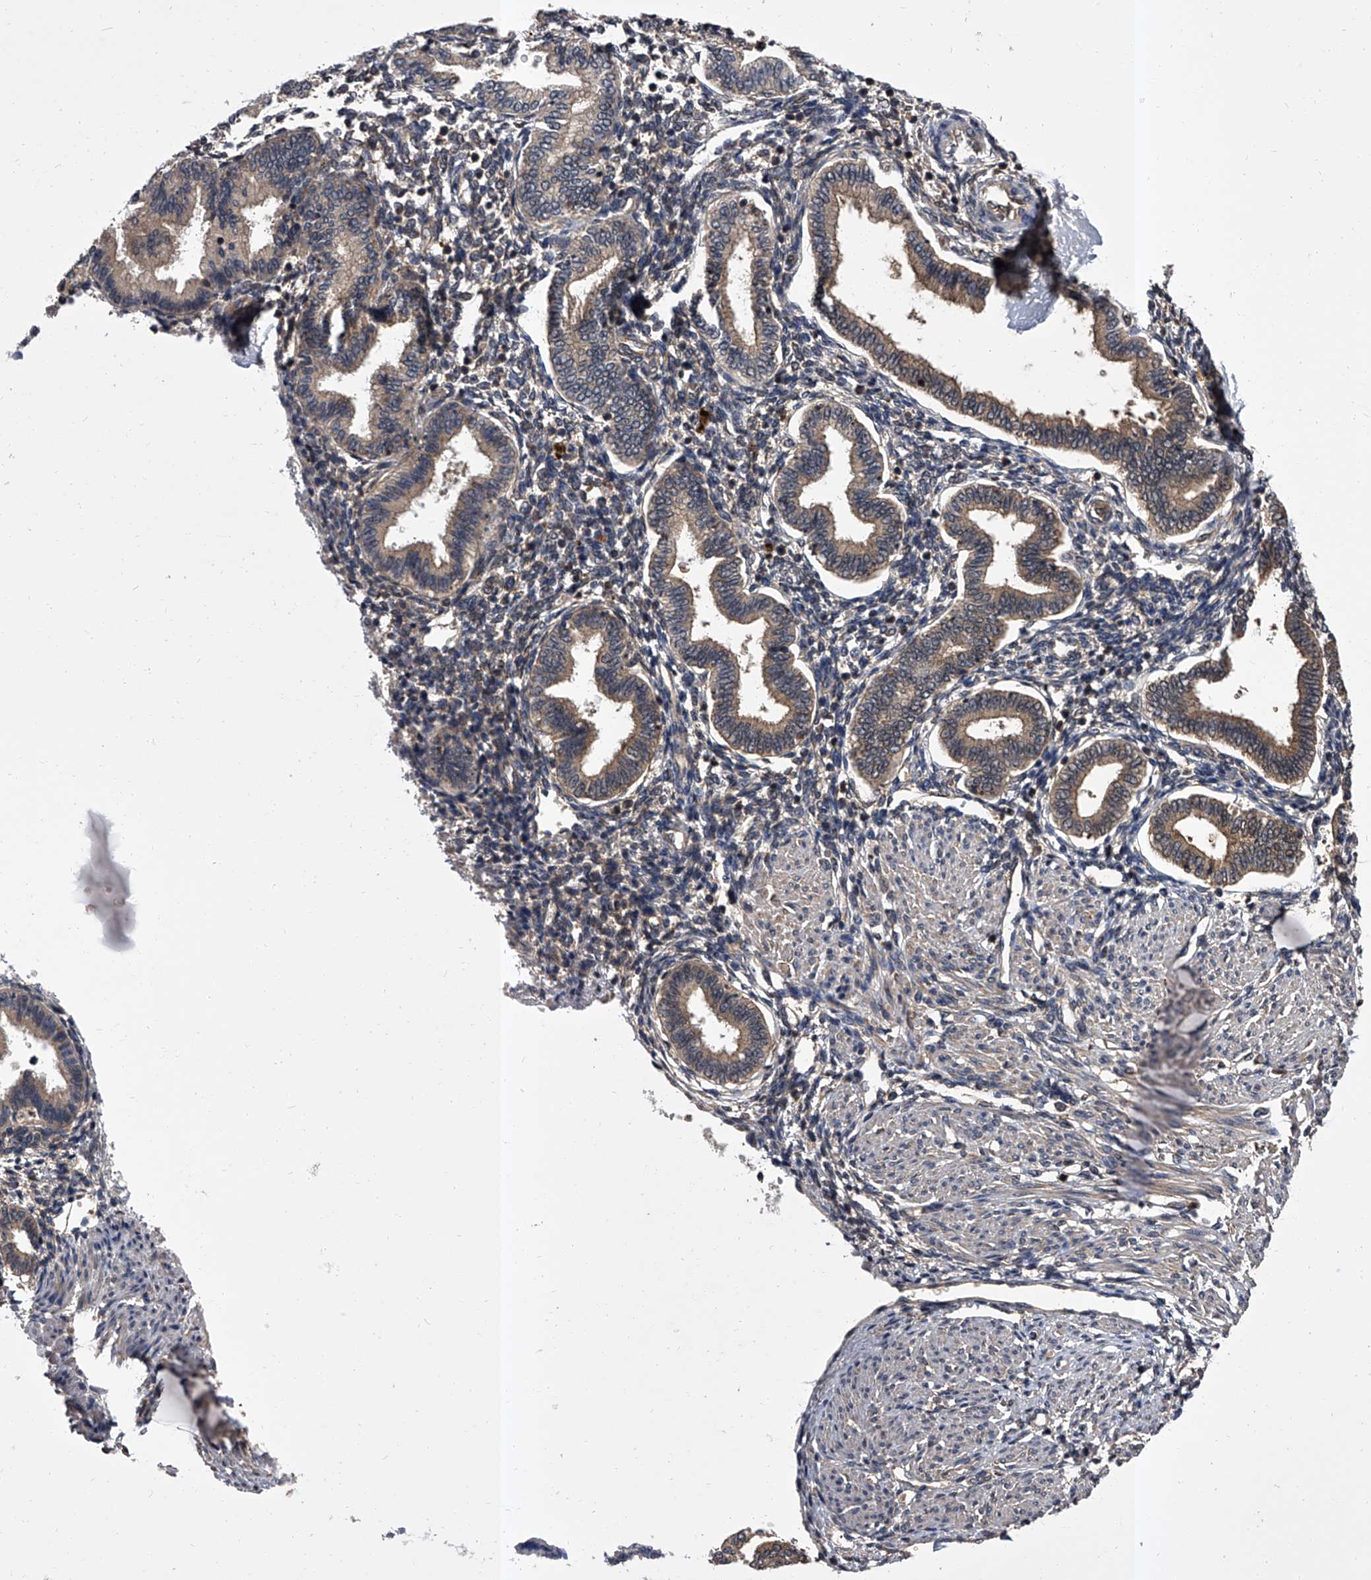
{"staining": {"intensity": "negative", "quantity": "none", "location": "none"}, "tissue": "endometrium", "cell_type": "Cells in endometrial stroma", "image_type": "normal", "snomed": [{"axis": "morphology", "description": "Normal tissue, NOS"}, {"axis": "topography", "description": "Endometrium"}], "caption": "High power microscopy micrograph of an immunohistochemistry (IHC) photomicrograph of benign endometrium, revealing no significant positivity in cells in endometrial stroma.", "gene": "SLC18B1", "patient": {"sex": "female", "age": 53}}